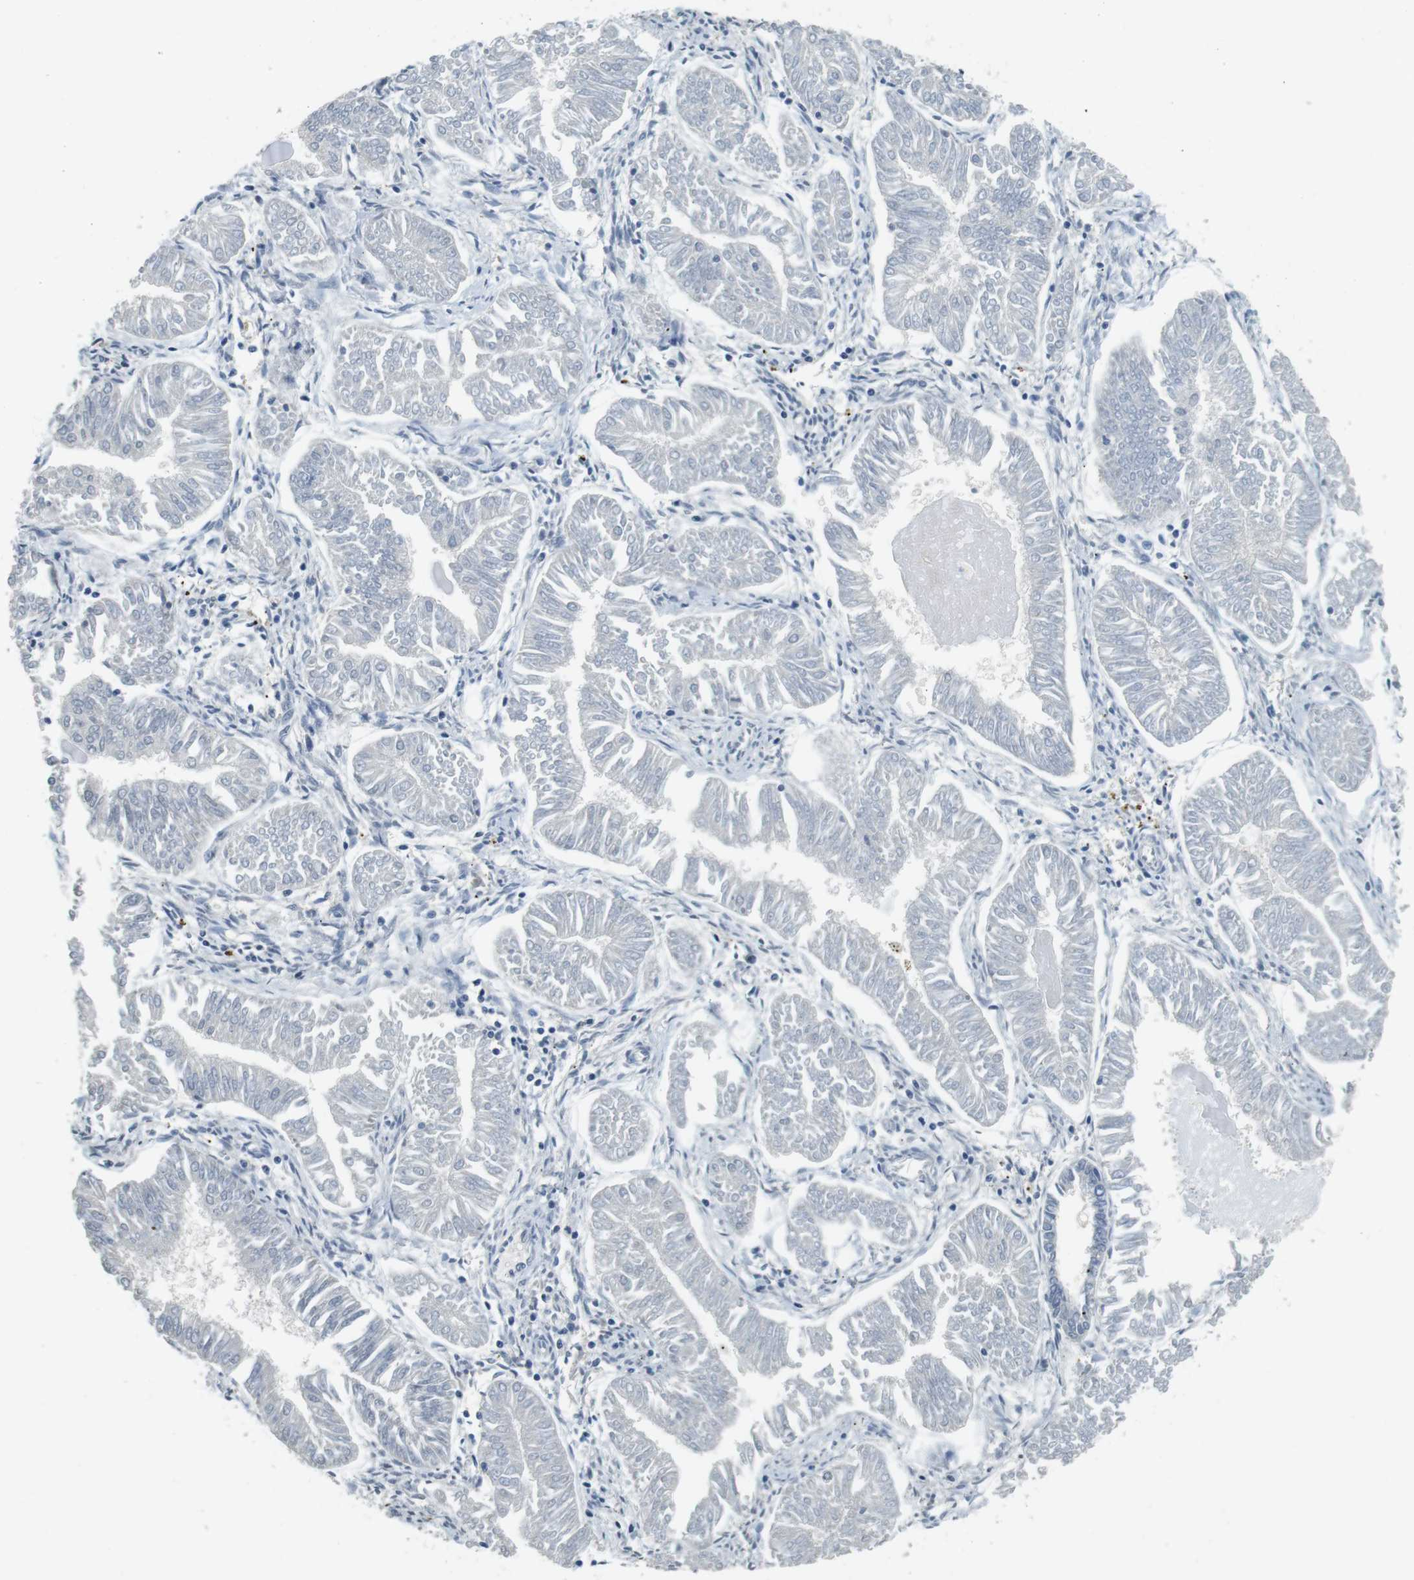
{"staining": {"intensity": "negative", "quantity": "none", "location": "none"}, "tissue": "endometrial cancer", "cell_type": "Tumor cells", "image_type": "cancer", "snomed": [{"axis": "morphology", "description": "Adenocarcinoma, NOS"}, {"axis": "topography", "description": "Endometrium"}], "caption": "Adenocarcinoma (endometrial) stained for a protein using immunohistochemistry (IHC) shows no positivity tumor cells.", "gene": "BRD4", "patient": {"sex": "female", "age": 53}}